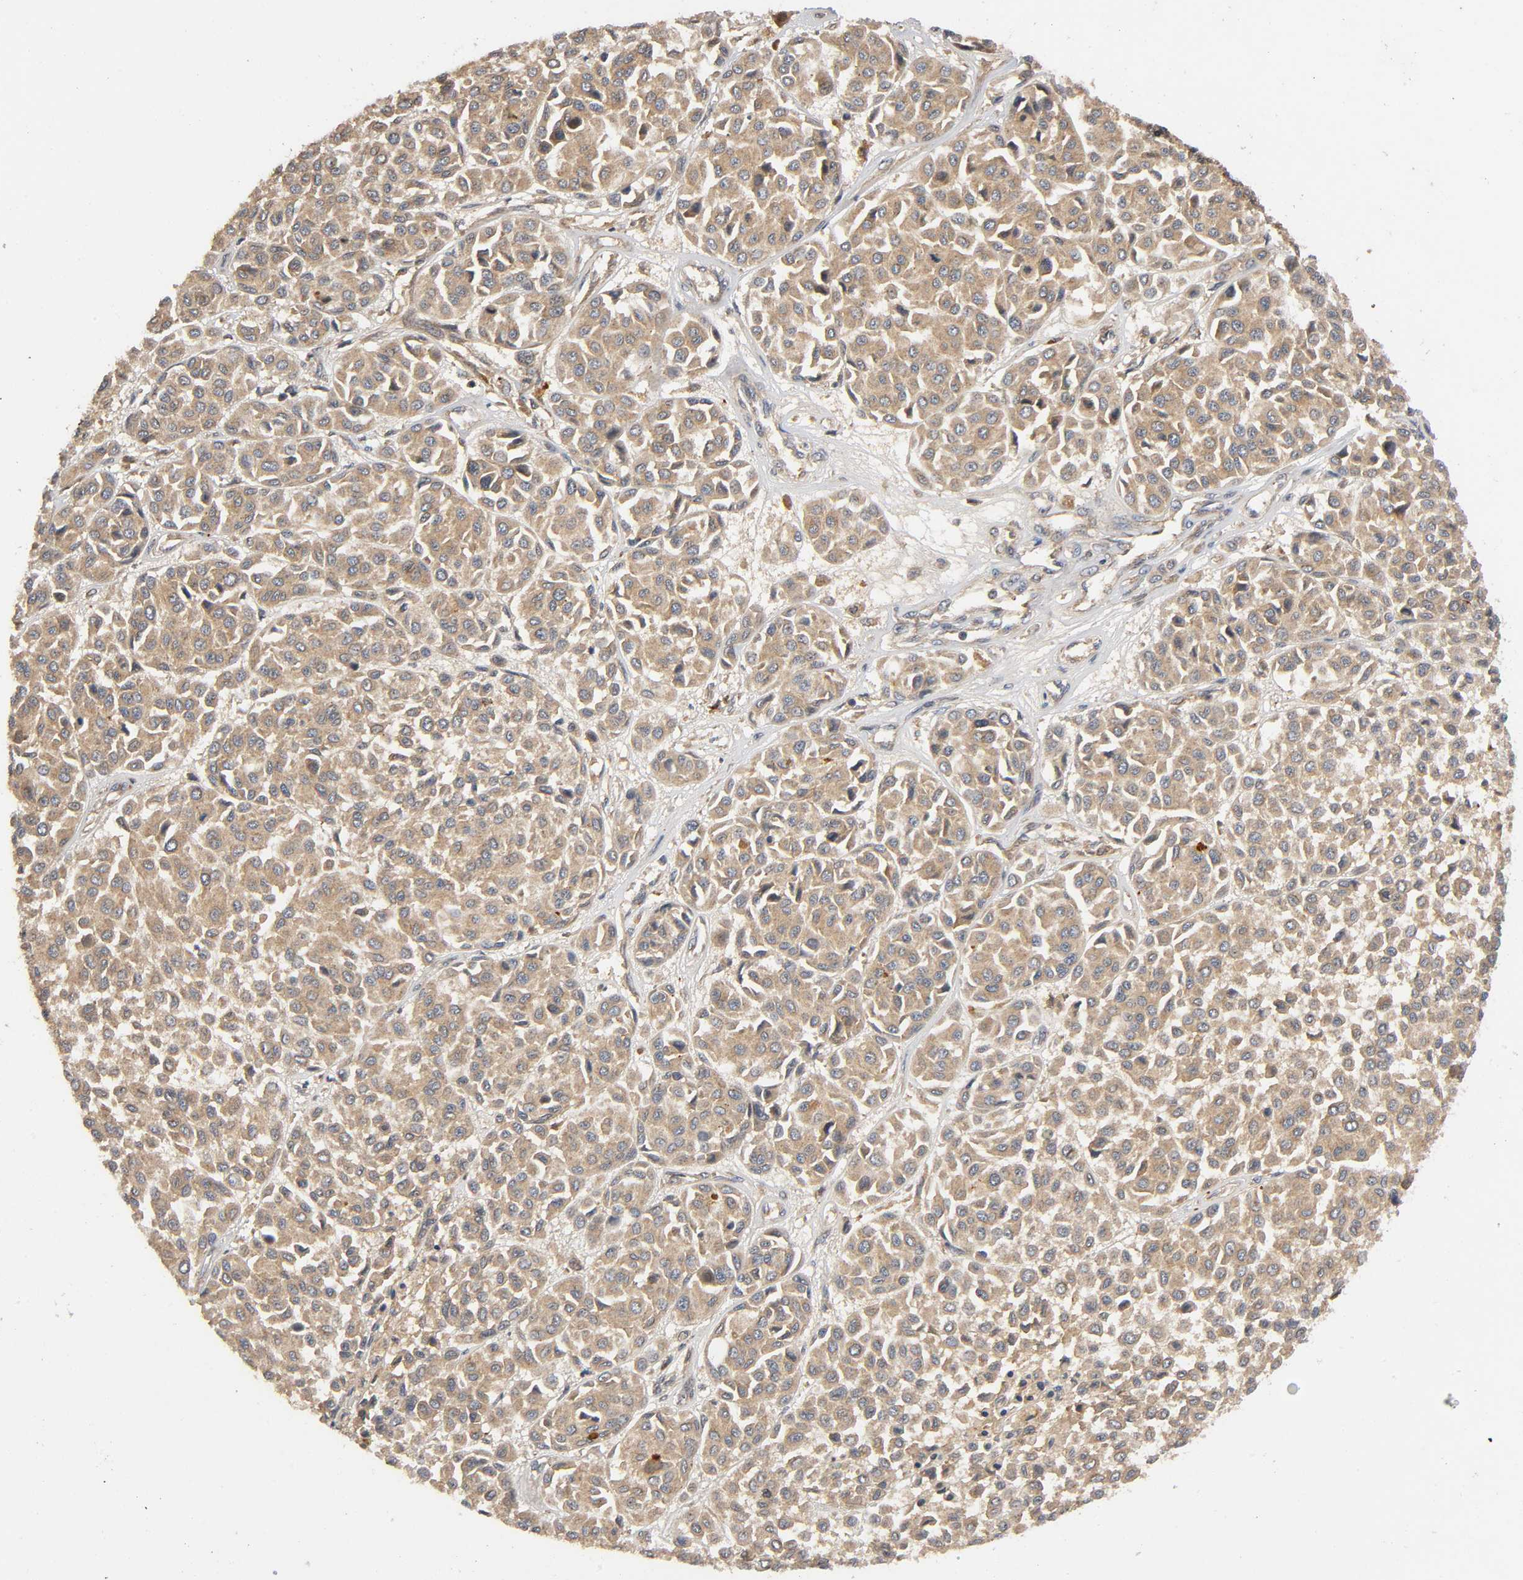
{"staining": {"intensity": "moderate", "quantity": ">75%", "location": "cytoplasmic/membranous"}, "tissue": "melanoma", "cell_type": "Tumor cells", "image_type": "cancer", "snomed": [{"axis": "morphology", "description": "Malignant melanoma, Metastatic site"}, {"axis": "topography", "description": "Soft tissue"}], "caption": "Immunohistochemical staining of melanoma demonstrates medium levels of moderate cytoplasmic/membranous protein staining in about >75% of tumor cells. (brown staining indicates protein expression, while blue staining denotes nuclei).", "gene": "IKBKB", "patient": {"sex": "male", "age": 41}}